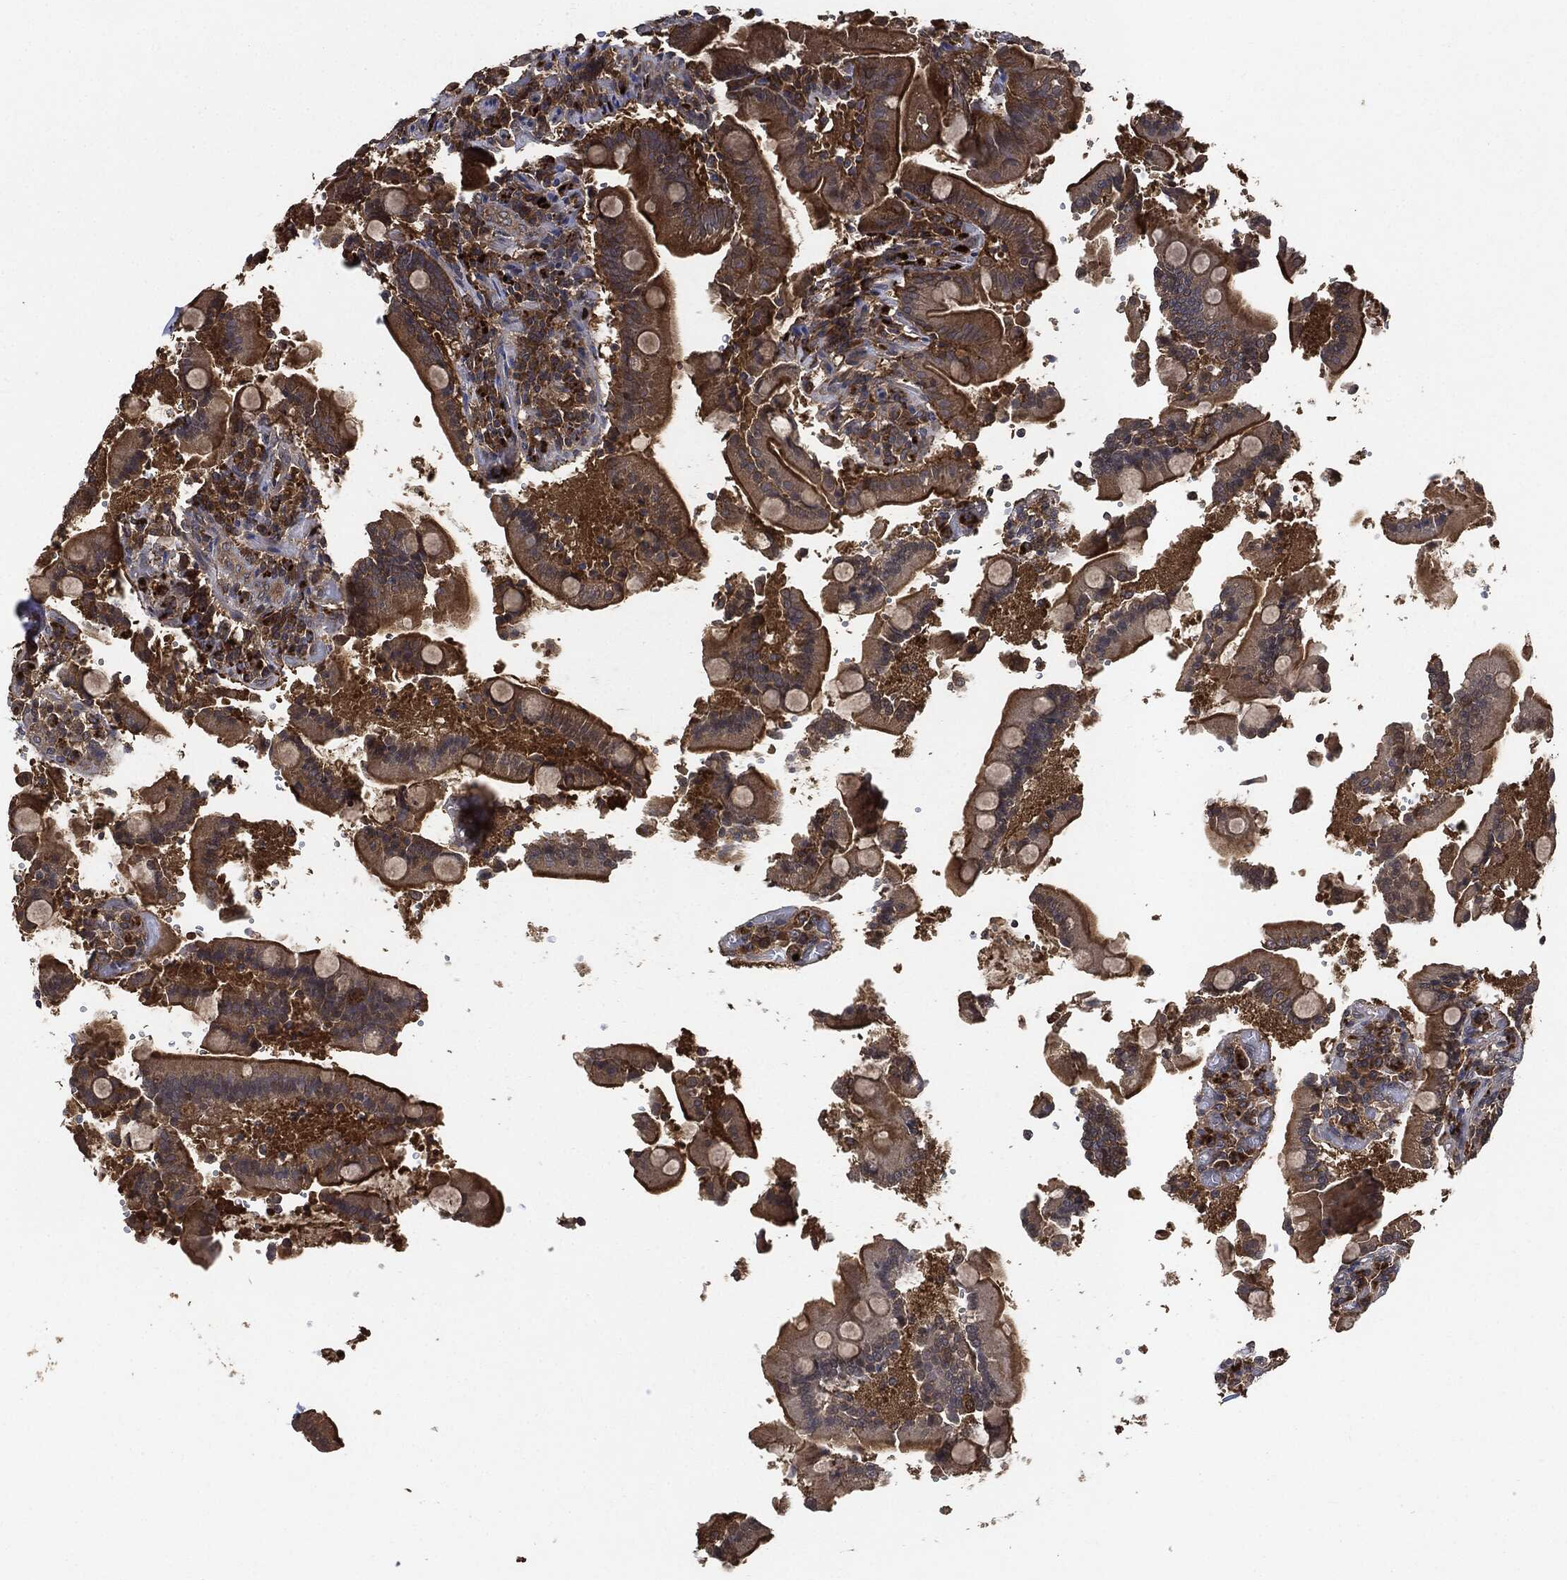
{"staining": {"intensity": "moderate", "quantity": "25%-75%", "location": "cytoplasmic/membranous"}, "tissue": "duodenum", "cell_type": "Glandular cells", "image_type": "normal", "snomed": [{"axis": "morphology", "description": "Normal tissue, NOS"}, {"axis": "topography", "description": "Duodenum"}], "caption": "This is an image of immunohistochemistry staining of normal duodenum, which shows moderate staining in the cytoplasmic/membranous of glandular cells.", "gene": "BRAF", "patient": {"sex": "female", "age": 62}}